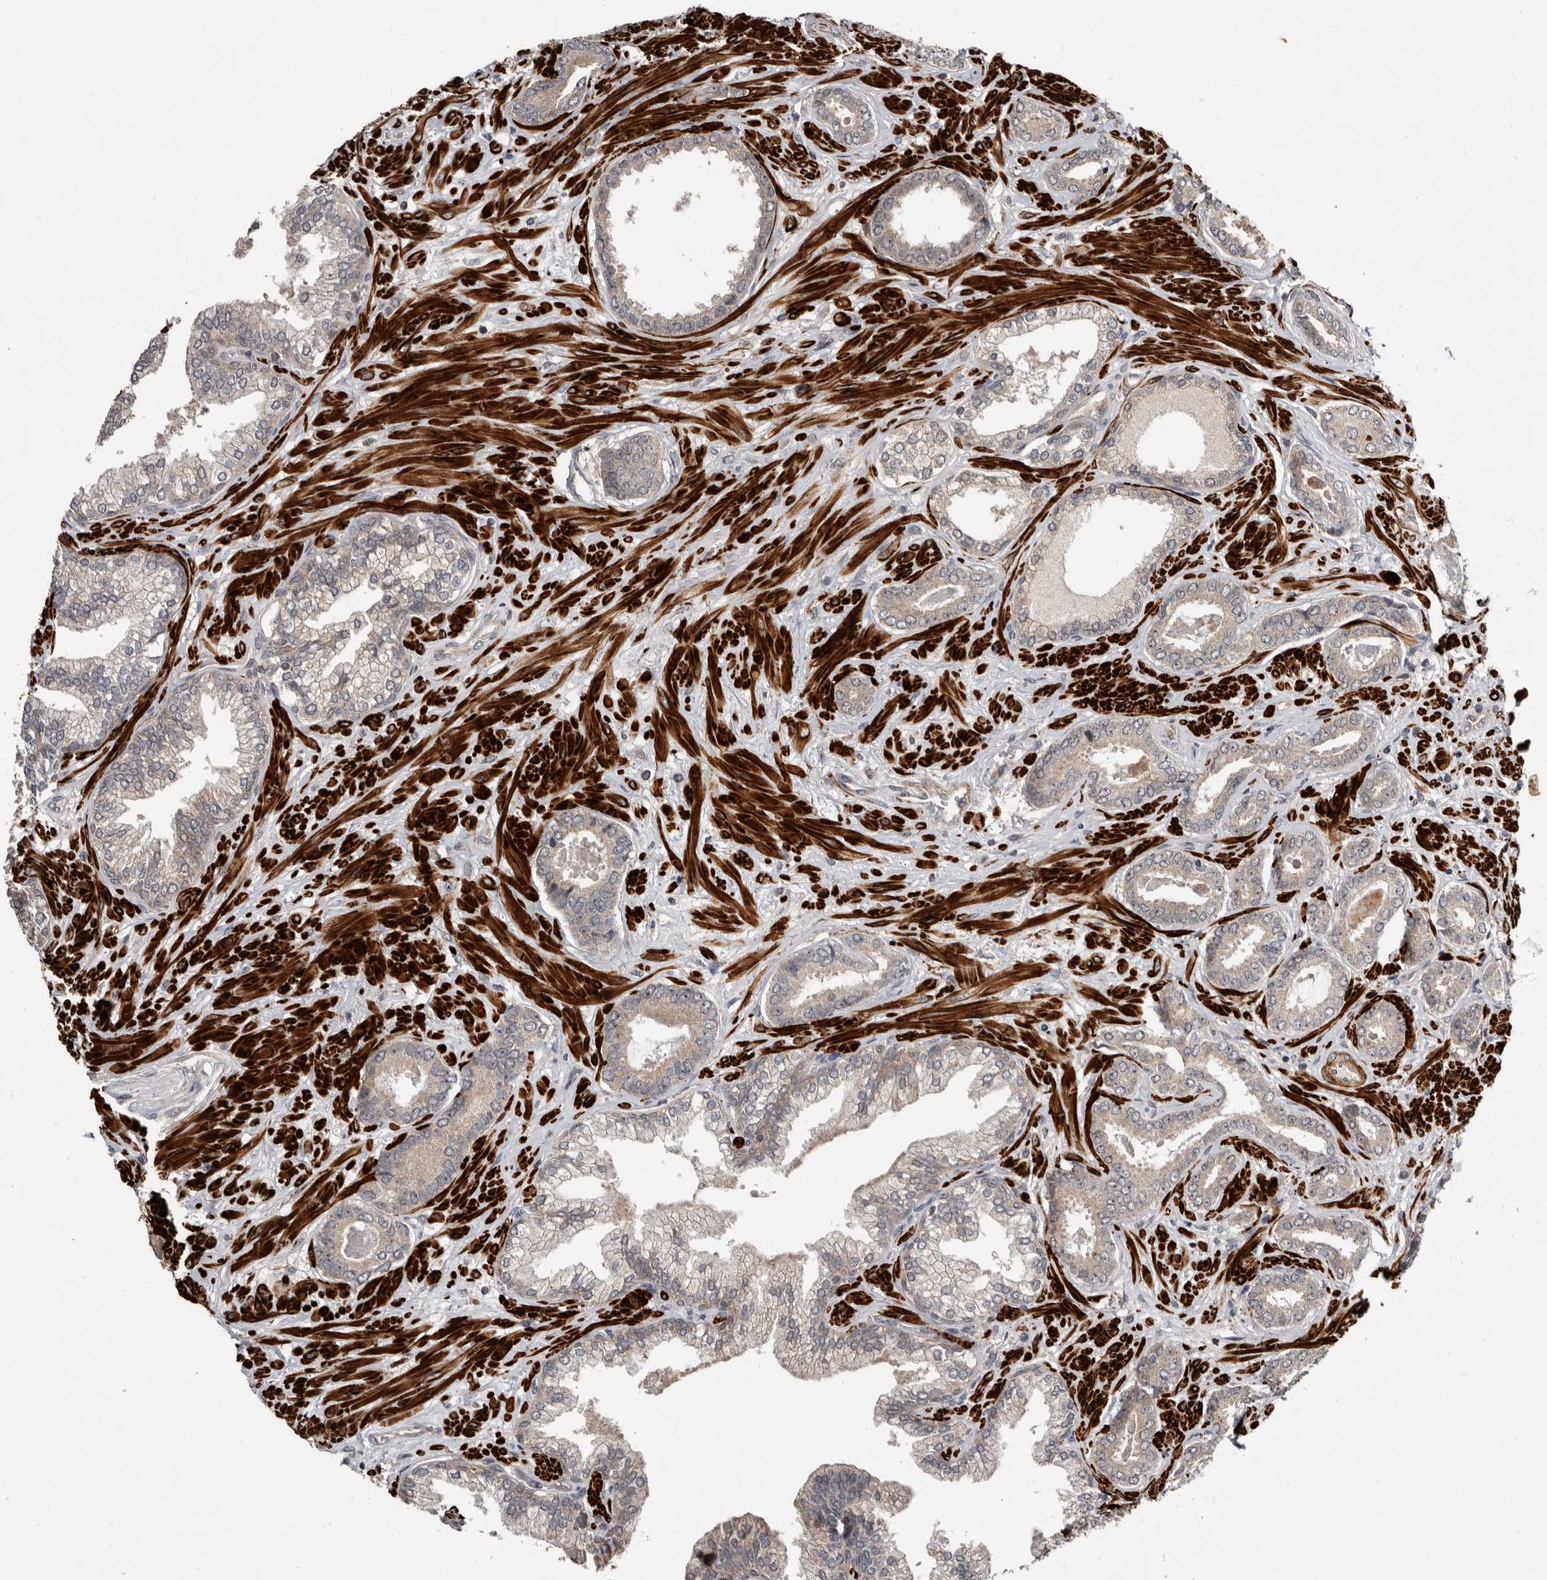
{"staining": {"intensity": "weak", "quantity": "<25%", "location": "cytoplasmic/membranous"}, "tissue": "prostate cancer", "cell_type": "Tumor cells", "image_type": "cancer", "snomed": [{"axis": "morphology", "description": "Adenocarcinoma, Low grade"}, {"axis": "topography", "description": "Prostate"}], "caption": "Human prostate cancer (low-grade adenocarcinoma) stained for a protein using IHC exhibits no positivity in tumor cells.", "gene": "FGFR4", "patient": {"sex": "male", "age": 71}}